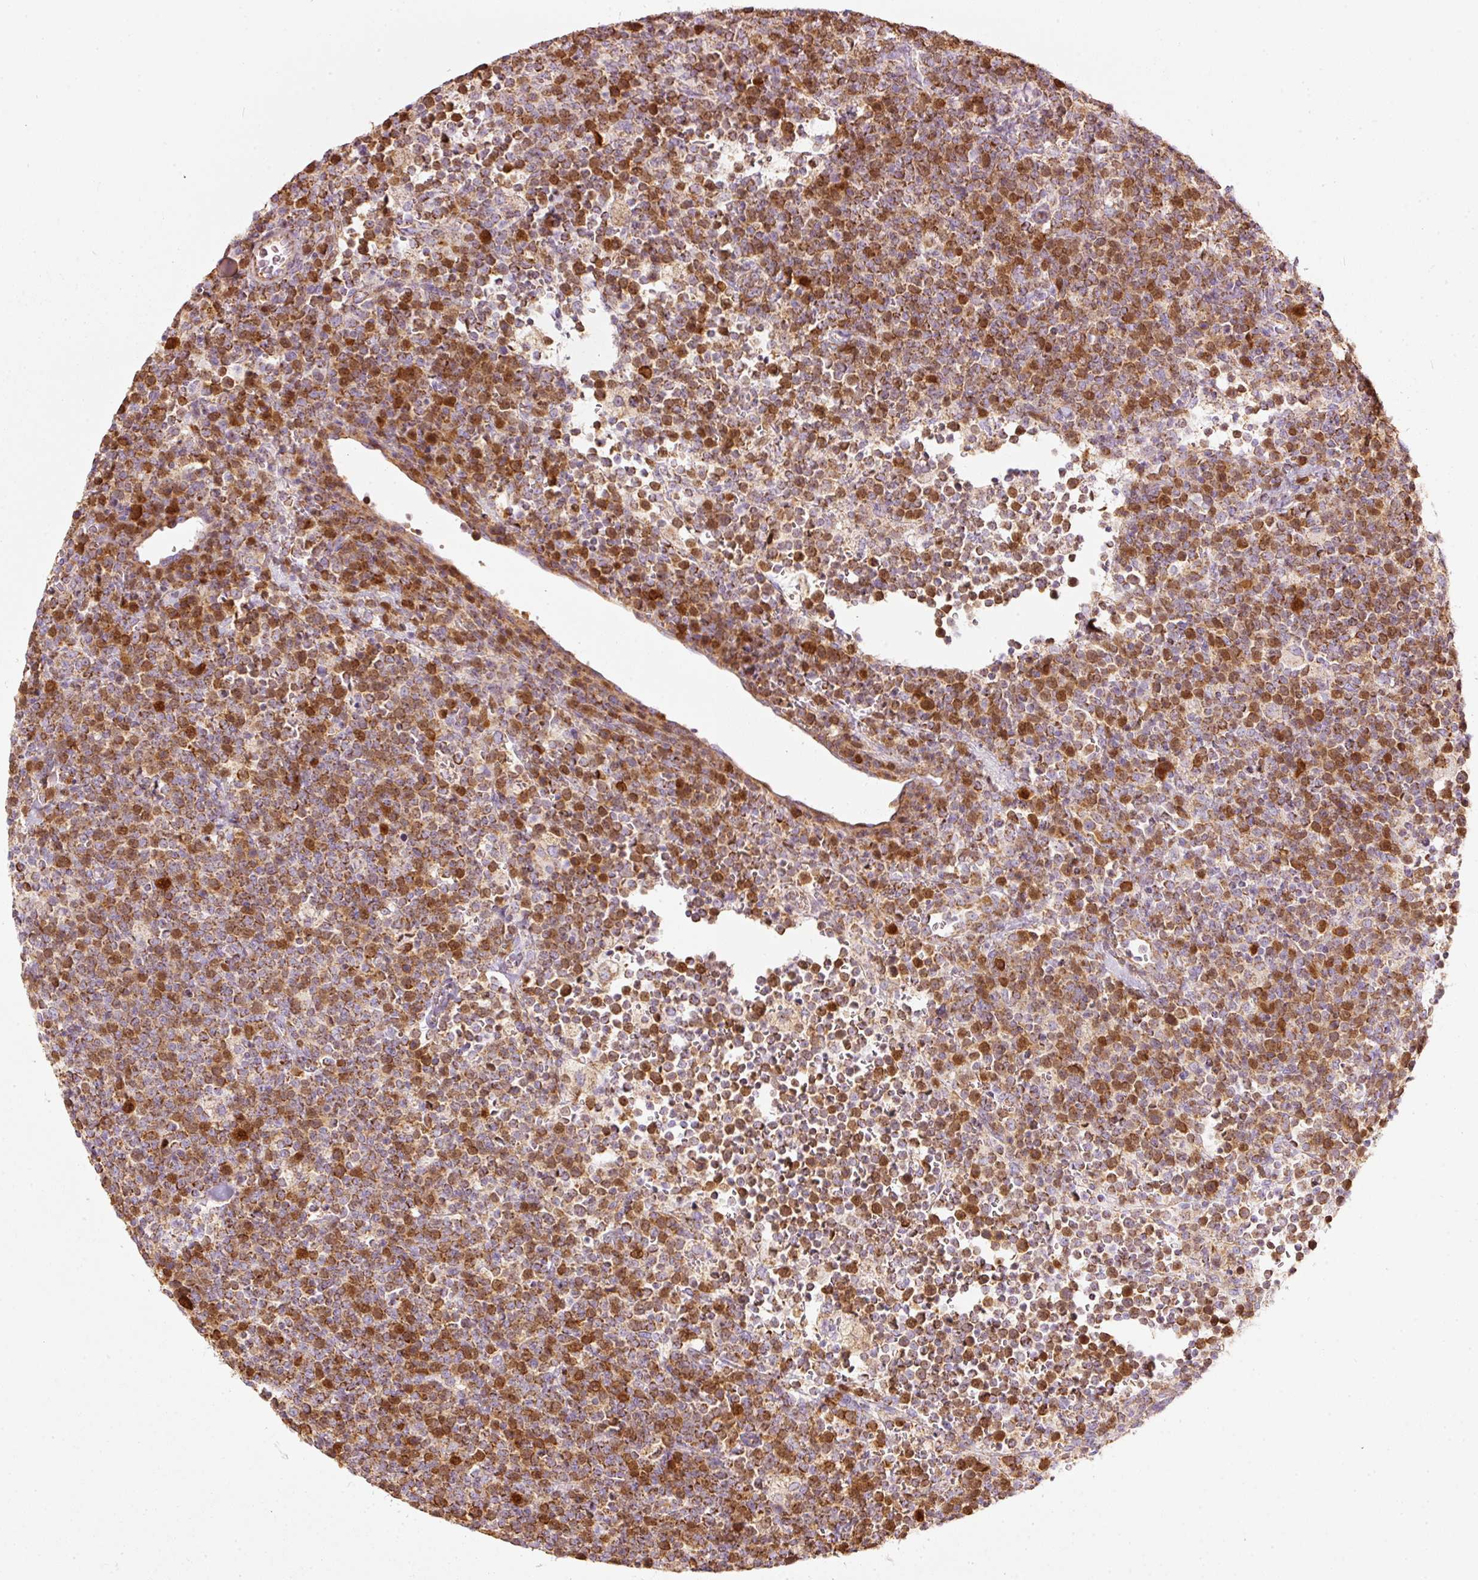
{"staining": {"intensity": "moderate", "quantity": "25%-75%", "location": "nuclear"}, "tissue": "lymphoma", "cell_type": "Tumor cells", "image_type": "cancer", "snomed": [{"axis": "morphology", "description": "Malignant lymphoma, non-Hodgkin's type, High grade"}, {"axis": "topography", "description": "Lymph node"}], "caption": "High-grade malignant lymphoma, non-Hodgkin's type stained with a brown dye demonstrates moderate nuclear positive positivity in approximately 25%-75% of tumor cells.", "gene": "DUT", "patient": {"sex": "male", "age": 61}}